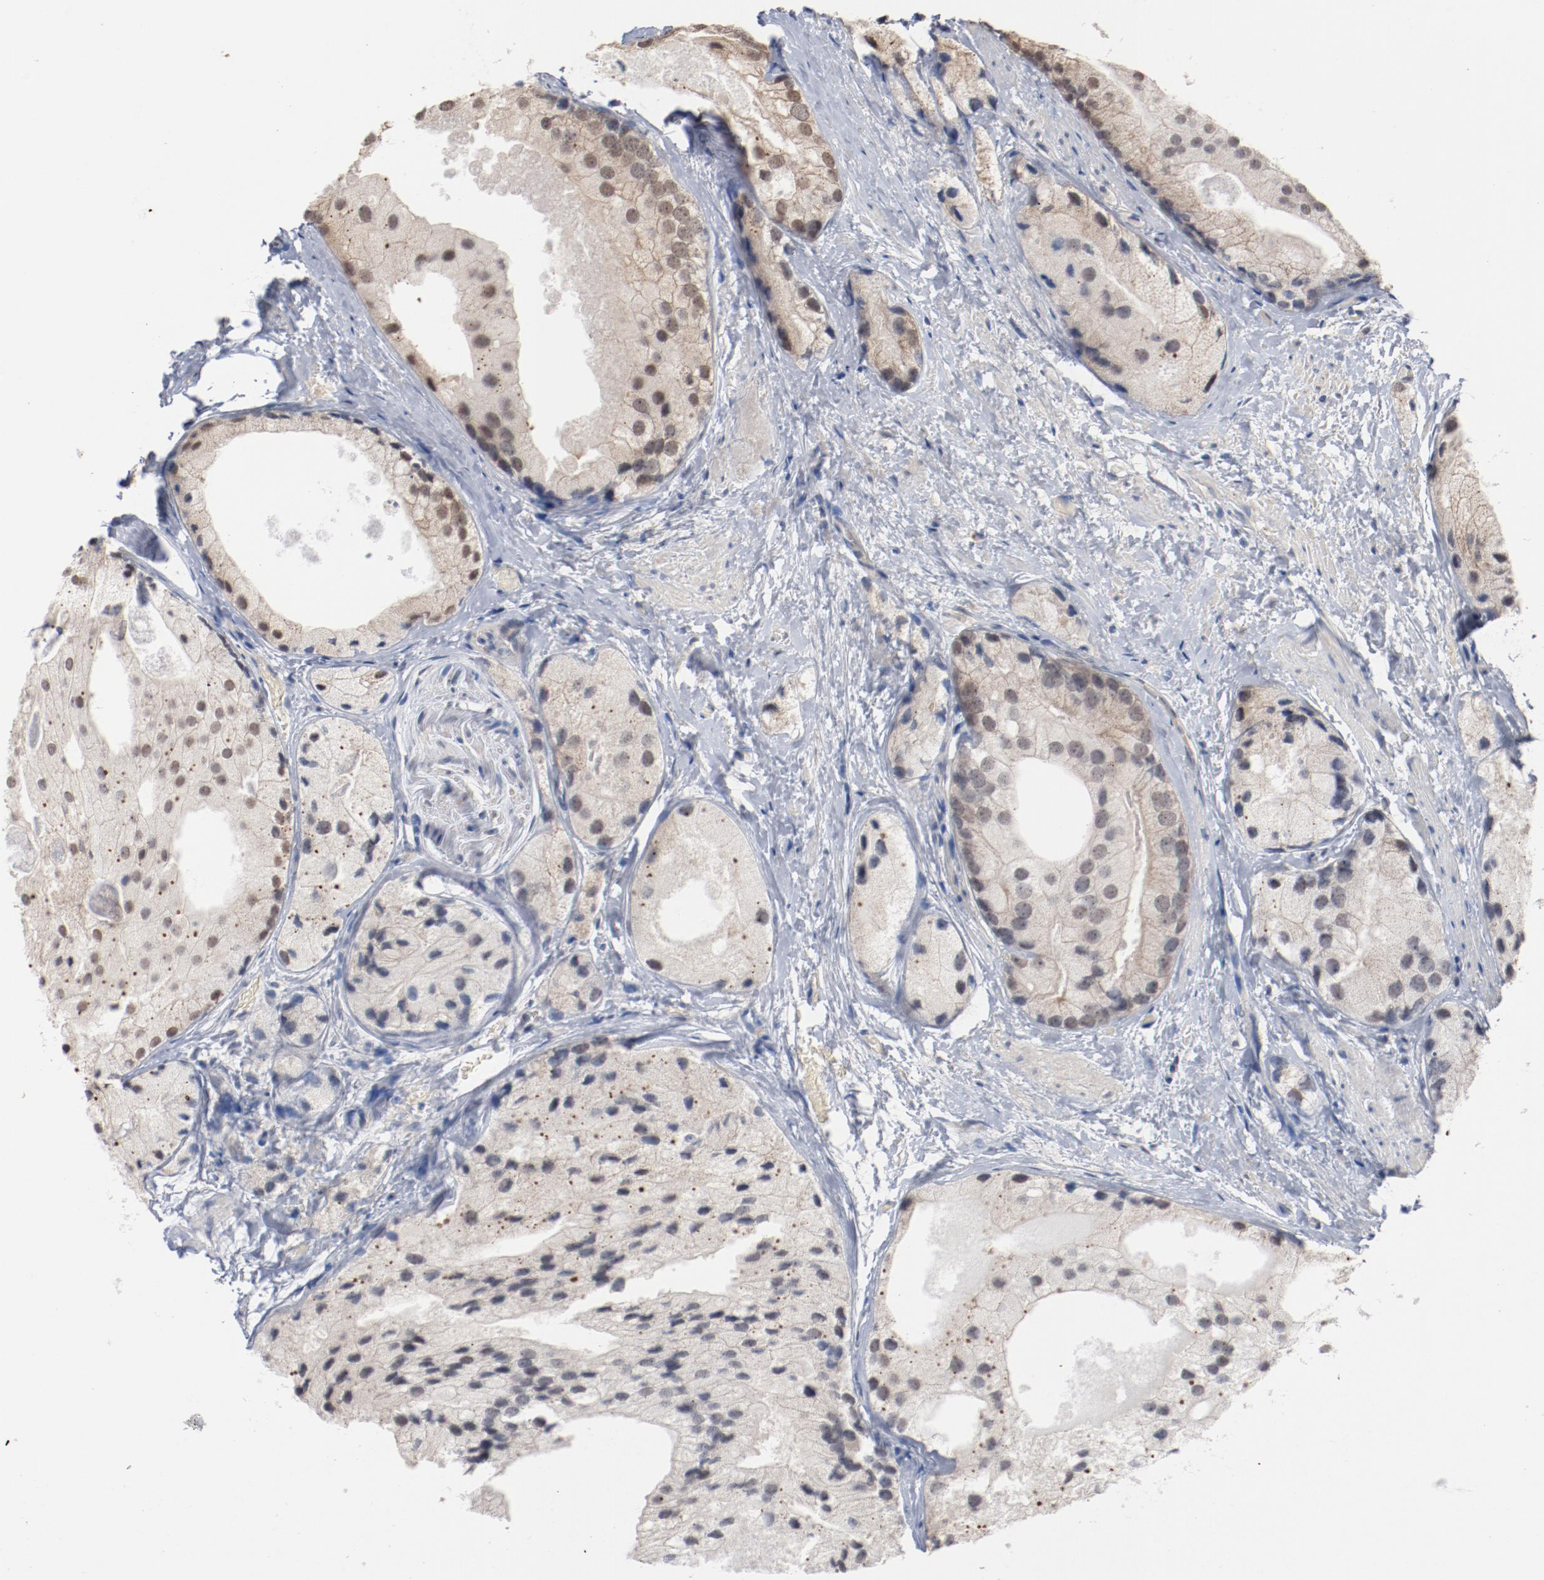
{"staining": {"intensity": "negative", "quantity": "none", "location": "none"}, "tissue": "prostate cancer", "cell_type": "Tumor cells", "image_type": "cancer", "snomed": [{"axis": "morphology", "description": "Adenocarcinoma, Low grade"}, {"axis": "topography", "description": "Prostate"}], "caption": "The image exhibits no significant expression in tumor cells of prostate low-grade adenocarcinoma.", "gene": "ERICH1", "patient": {"sex": "male", "age": 69}}